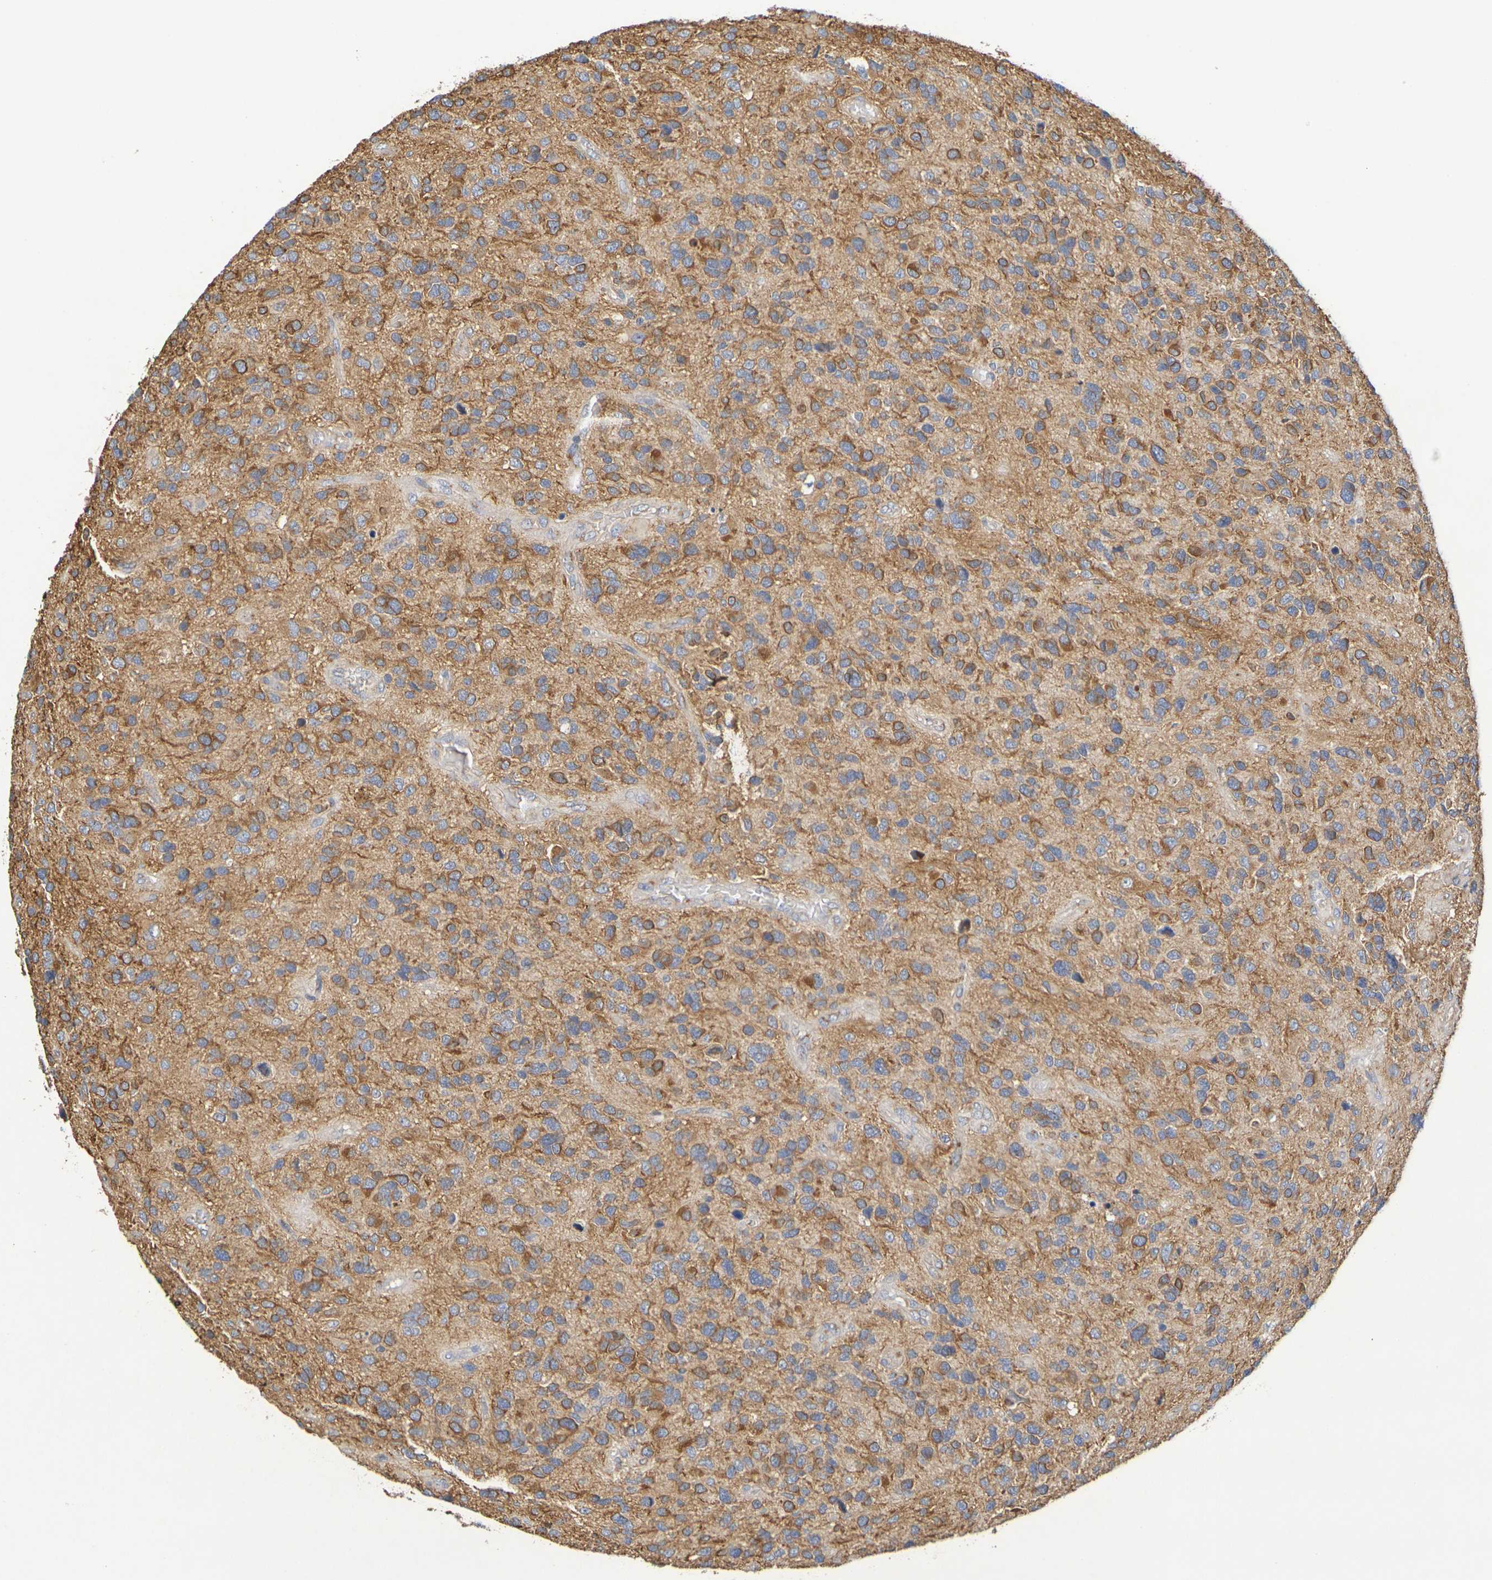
{"staining": {"intensity": "moderate", "quantity": ">75%", "location": "cytoplasmic/membranous"}, "tissue": "glioma", "cell_type": "Tumor cells", "image_type": "cancer", "snomed": [{"axis": "morphology", "description": "Glioma, malignant, High grade"}, {"axis": "topography", "description": "Brain"}], "caption": "Malignant glioma (high-grade) stained with immunohistochemistry displays moderate cytoplasmic/membranous expression in about >75% of tumor cells.", "gene": "DCP2", "patient": {"sex": "female", "age": 58}}